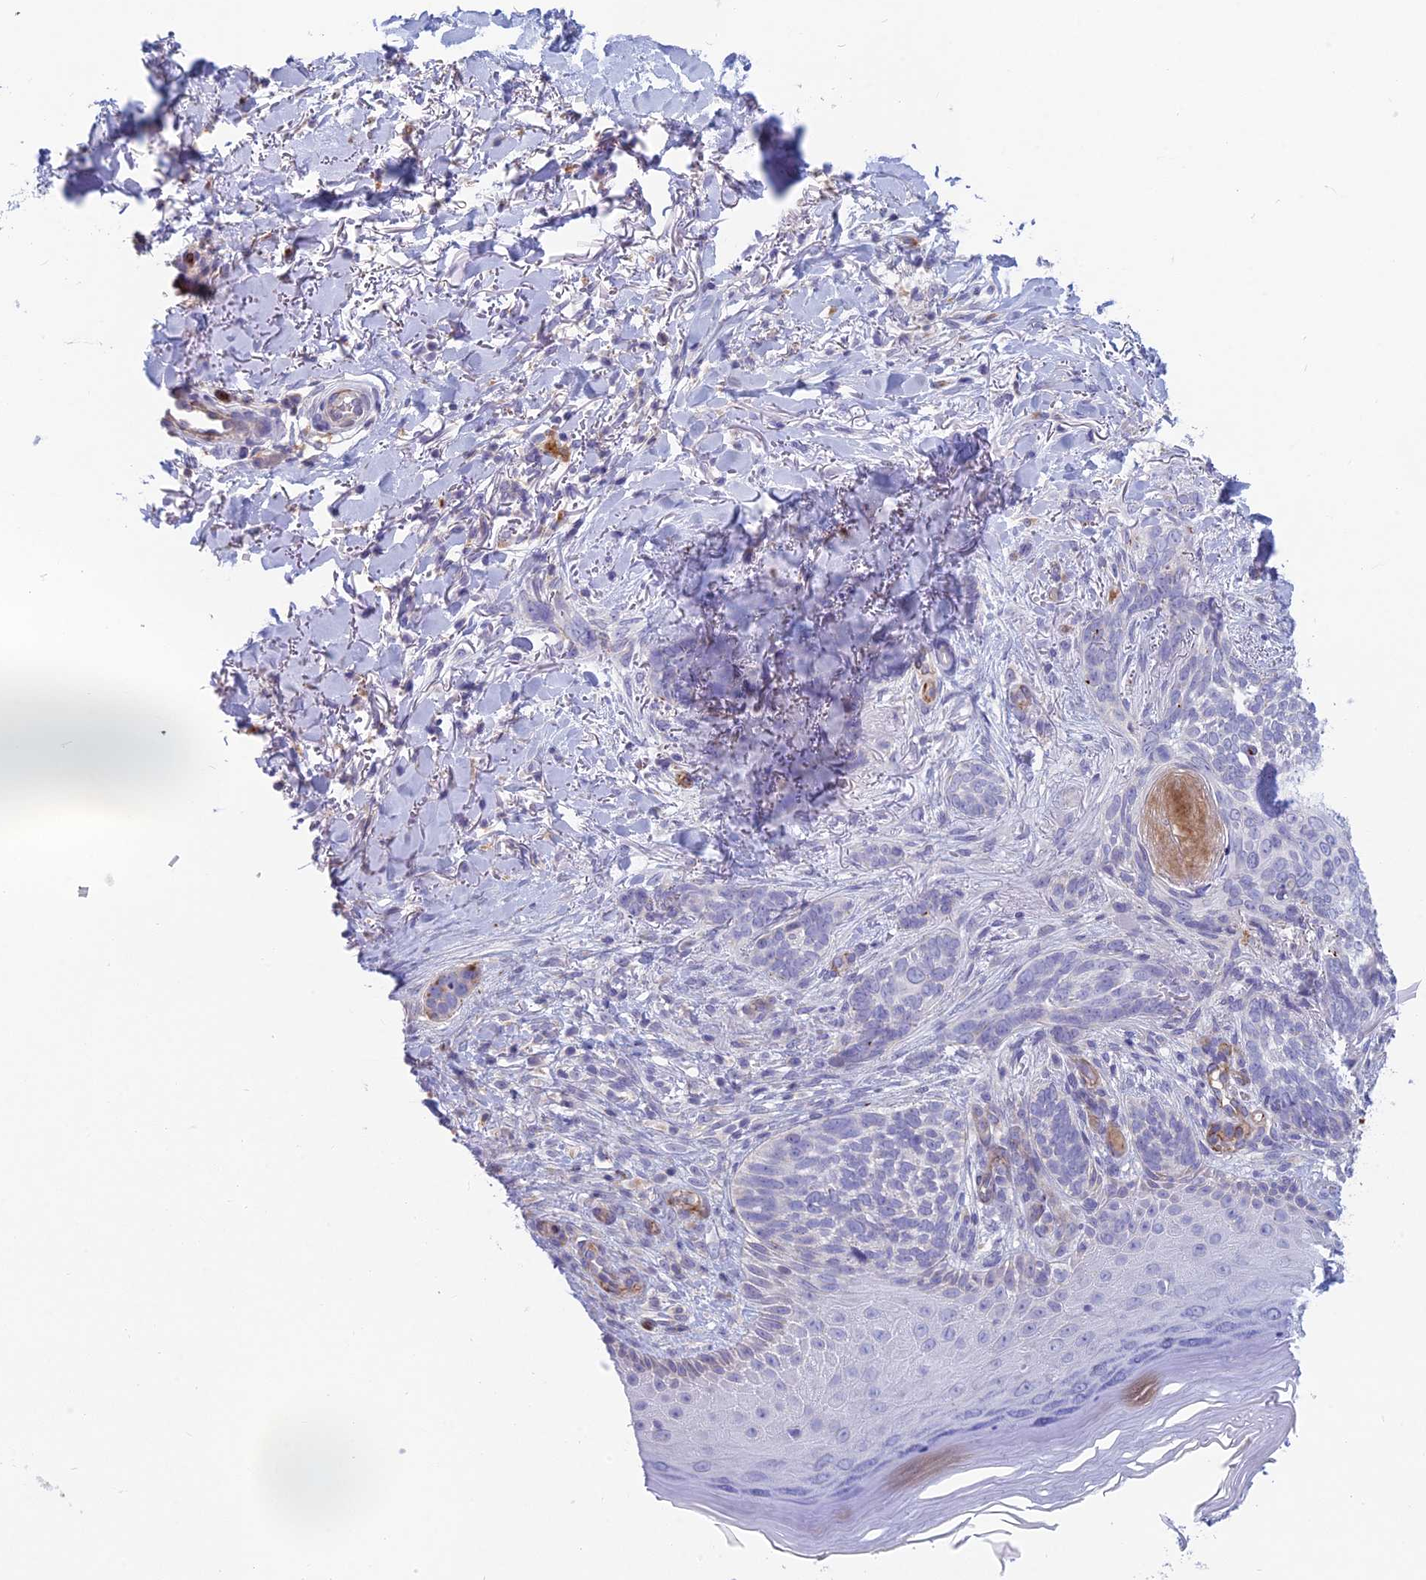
{"staining": {"intensity": "negative", "quantity": "none", "location": "none"}, "tissue": "skin cancer", "cell_type": "Tumor cells", "image_type": "cancer", "snomed": [{"axis": "morphology", "description": "Normal tissue, NOS"}, {"axis": "morphology", "description": "Basal cell carcinoma"}, {"axis": "topography", "description": "Skin"}], "caption": "Immunohistochemistry (IHC) micrograph of neoplastic tissue: human basal cell carcinoma (skin) stained with DAB (3,3'-diaminobenzidine) shows no significant protein staining in tumor cells.", "gene": "FERD3L", "patient": {"sex": "female", "age": 67}}